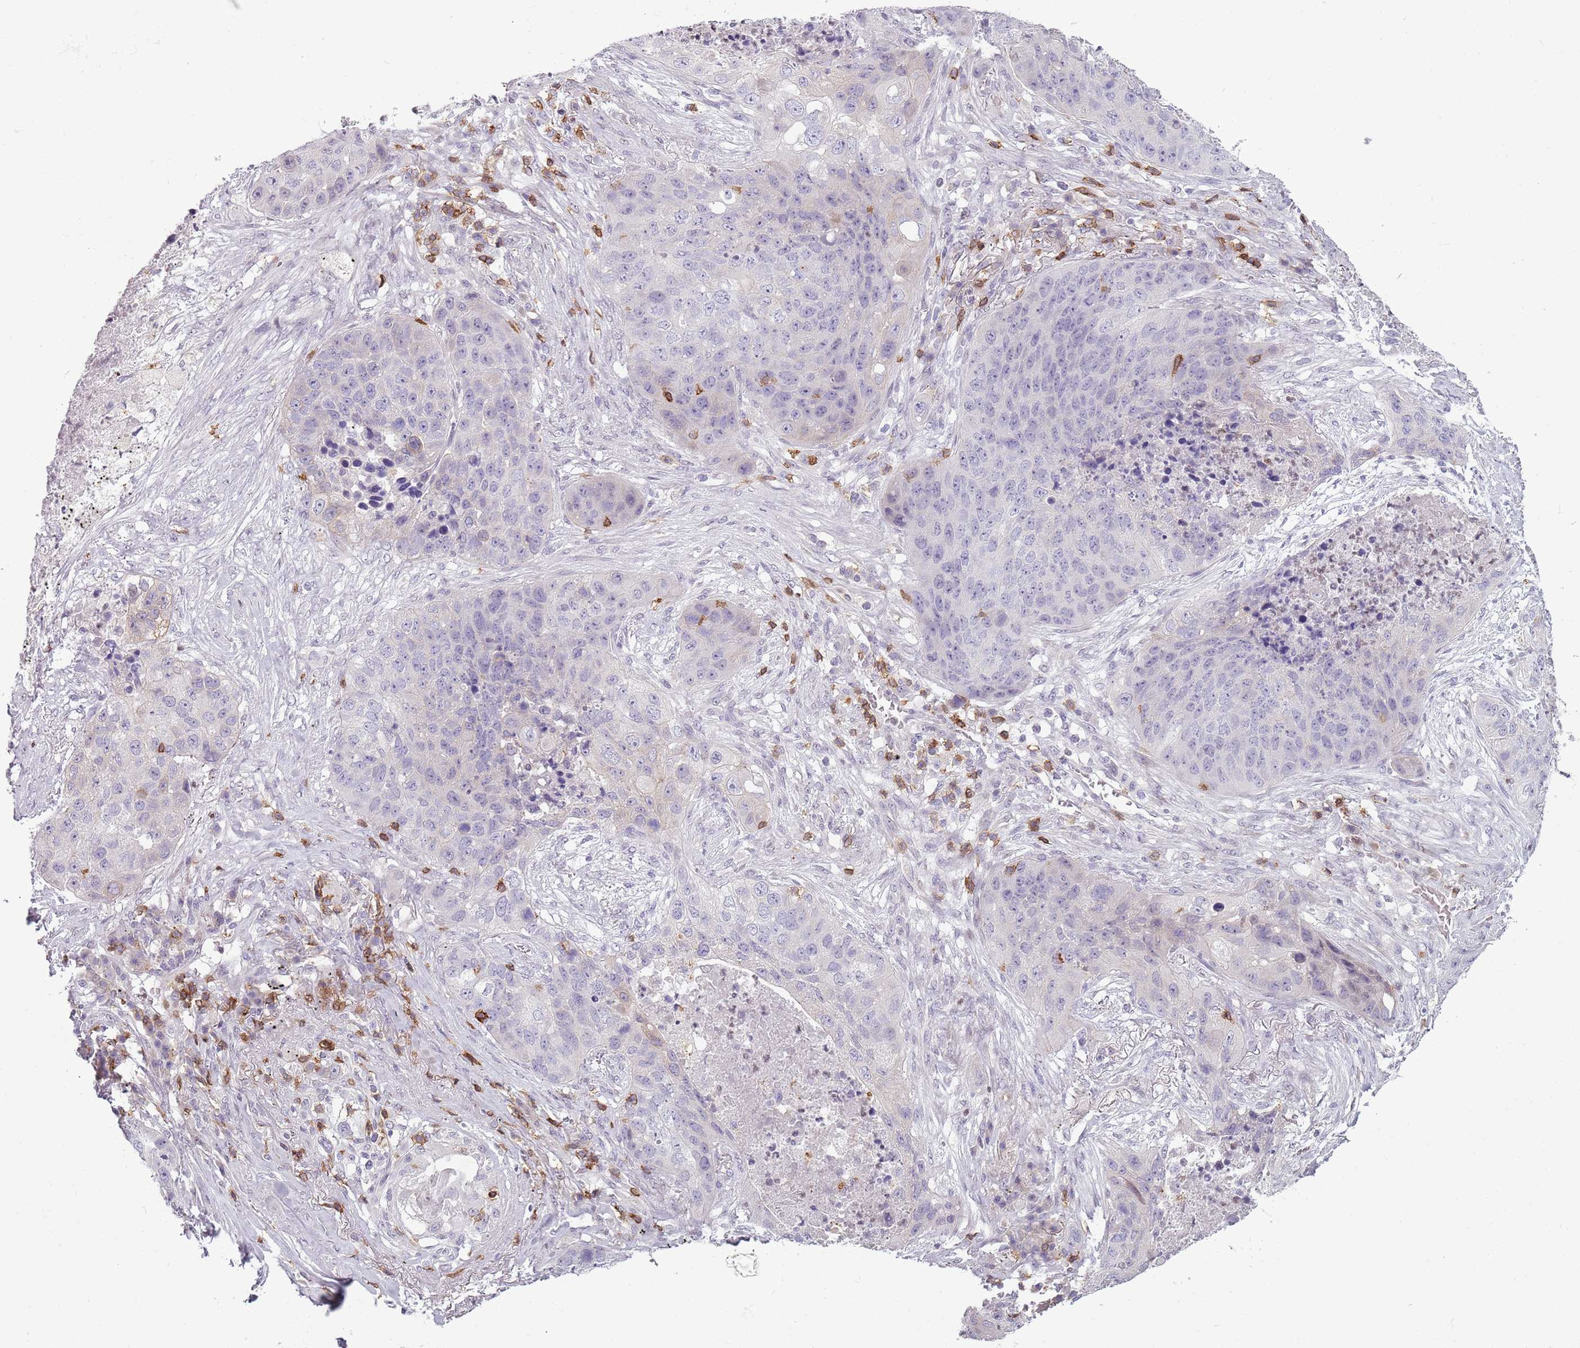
{"staining": {"intensity": "negative", "quantity": "none", "location": "none"}, "tissue": "lung cancer", "cell_type": "Tumor cells", "image_type": "cancer", "snomed": [{"axis": "morphology", "description": "Squamous cell carcinoma, NOS"}, {"axis": "topography", "description": "Lung"}], "caption": "There is no significant positivity in tumor cells of lung cancer (squamous cell carcinoma). (Brightfield microscopy of DAB immunohistochemistry at high magnification).", "gene": "ZNF583", "patient": {"sex": "female", "age": 63}}